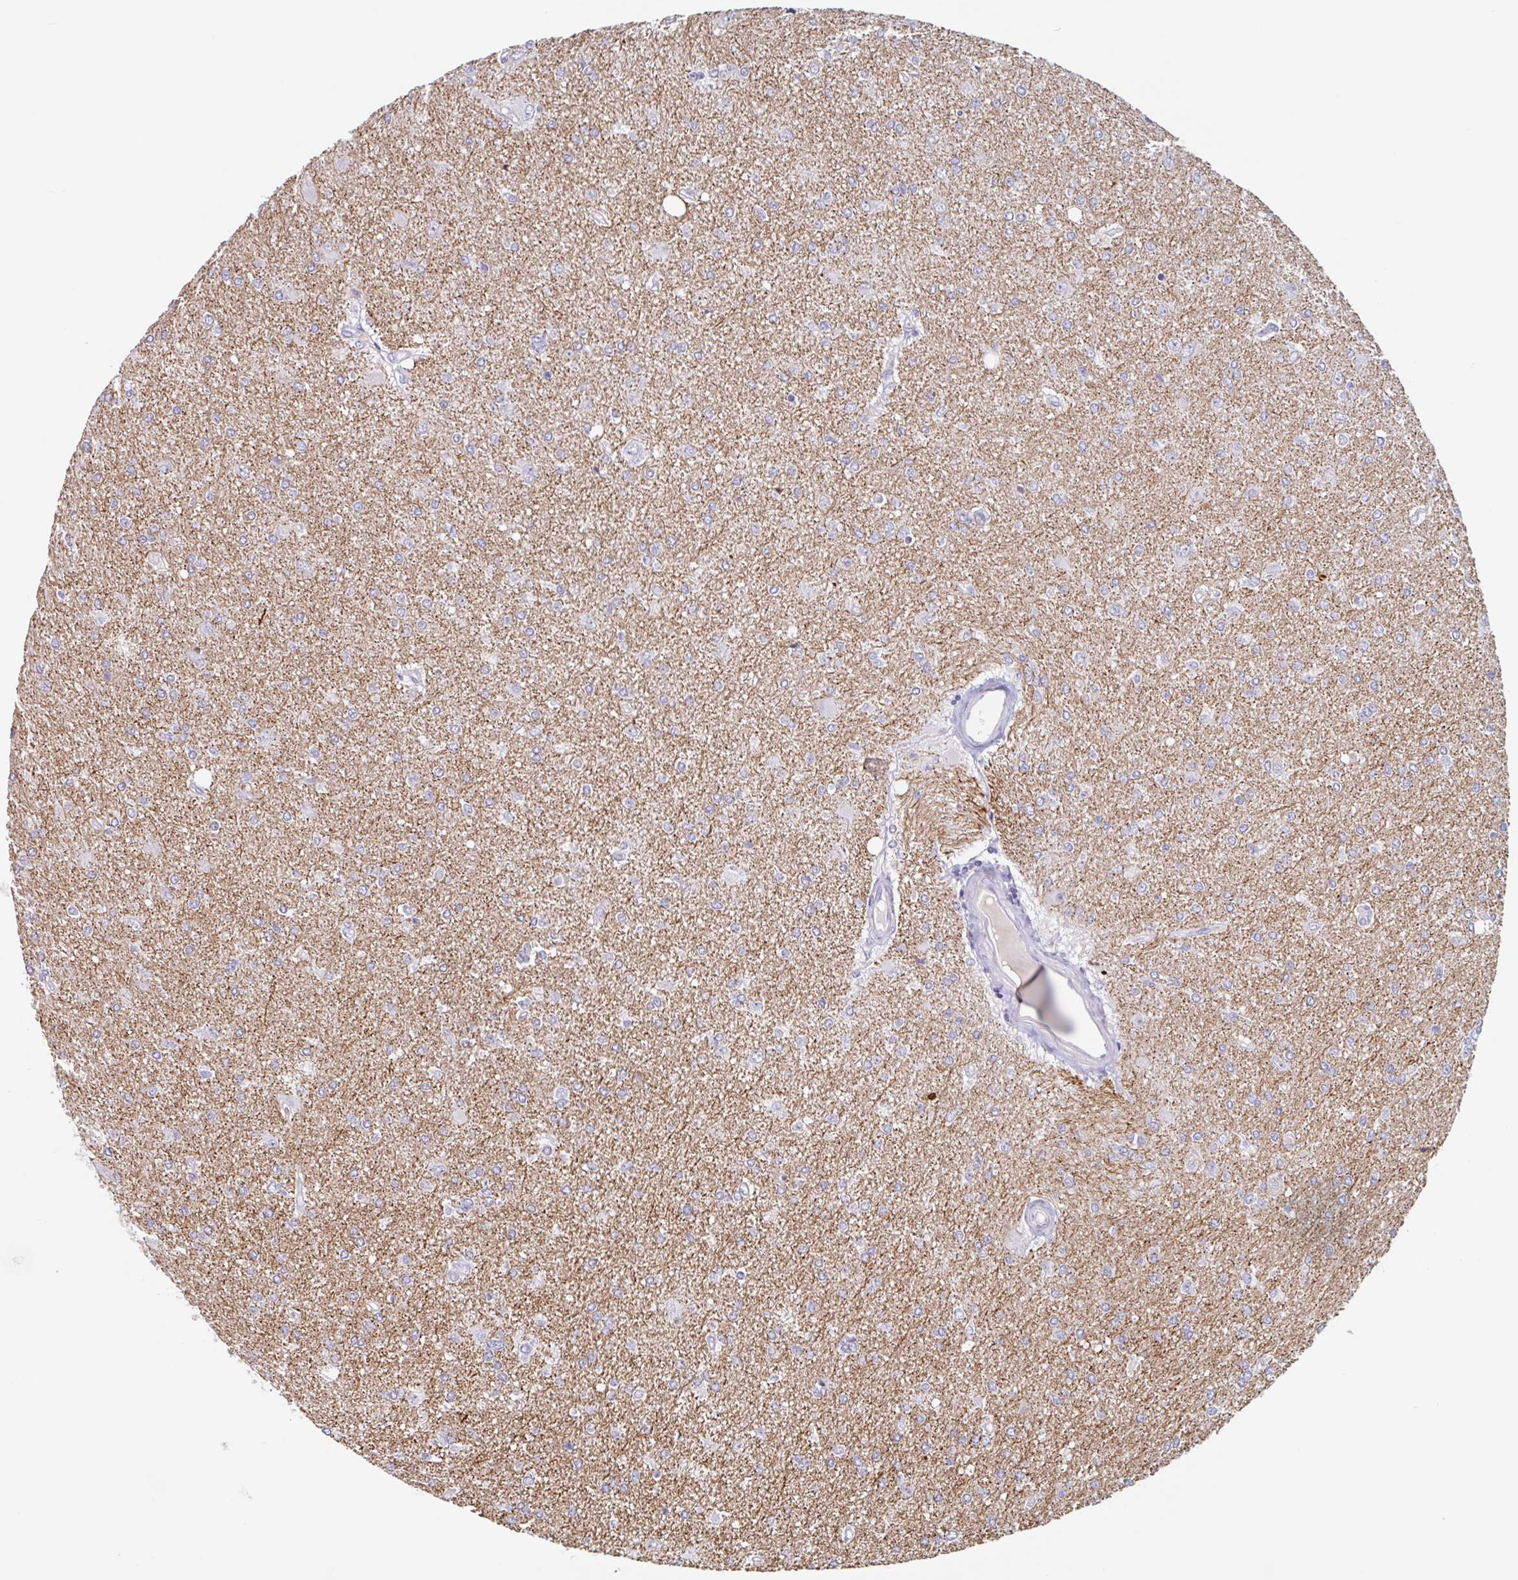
{"staining": {"intensity": "negative", "quantity": "none", "location": "none"}, "tissue": "glioma", "cell_type": "Tumor cells", "image_type": "cancer", "snomed": [{"axis": "morphology", "description": "Glioma, malignant, High grade"}, {"axis": "topography", "description": "Brain"}], "caption": "This is an immunohistochemistry (IHC) image of human glioma. There is no staining in tumor cells.", "gene": "EMC4", "patient": {"sex": "male", "age": 67}}